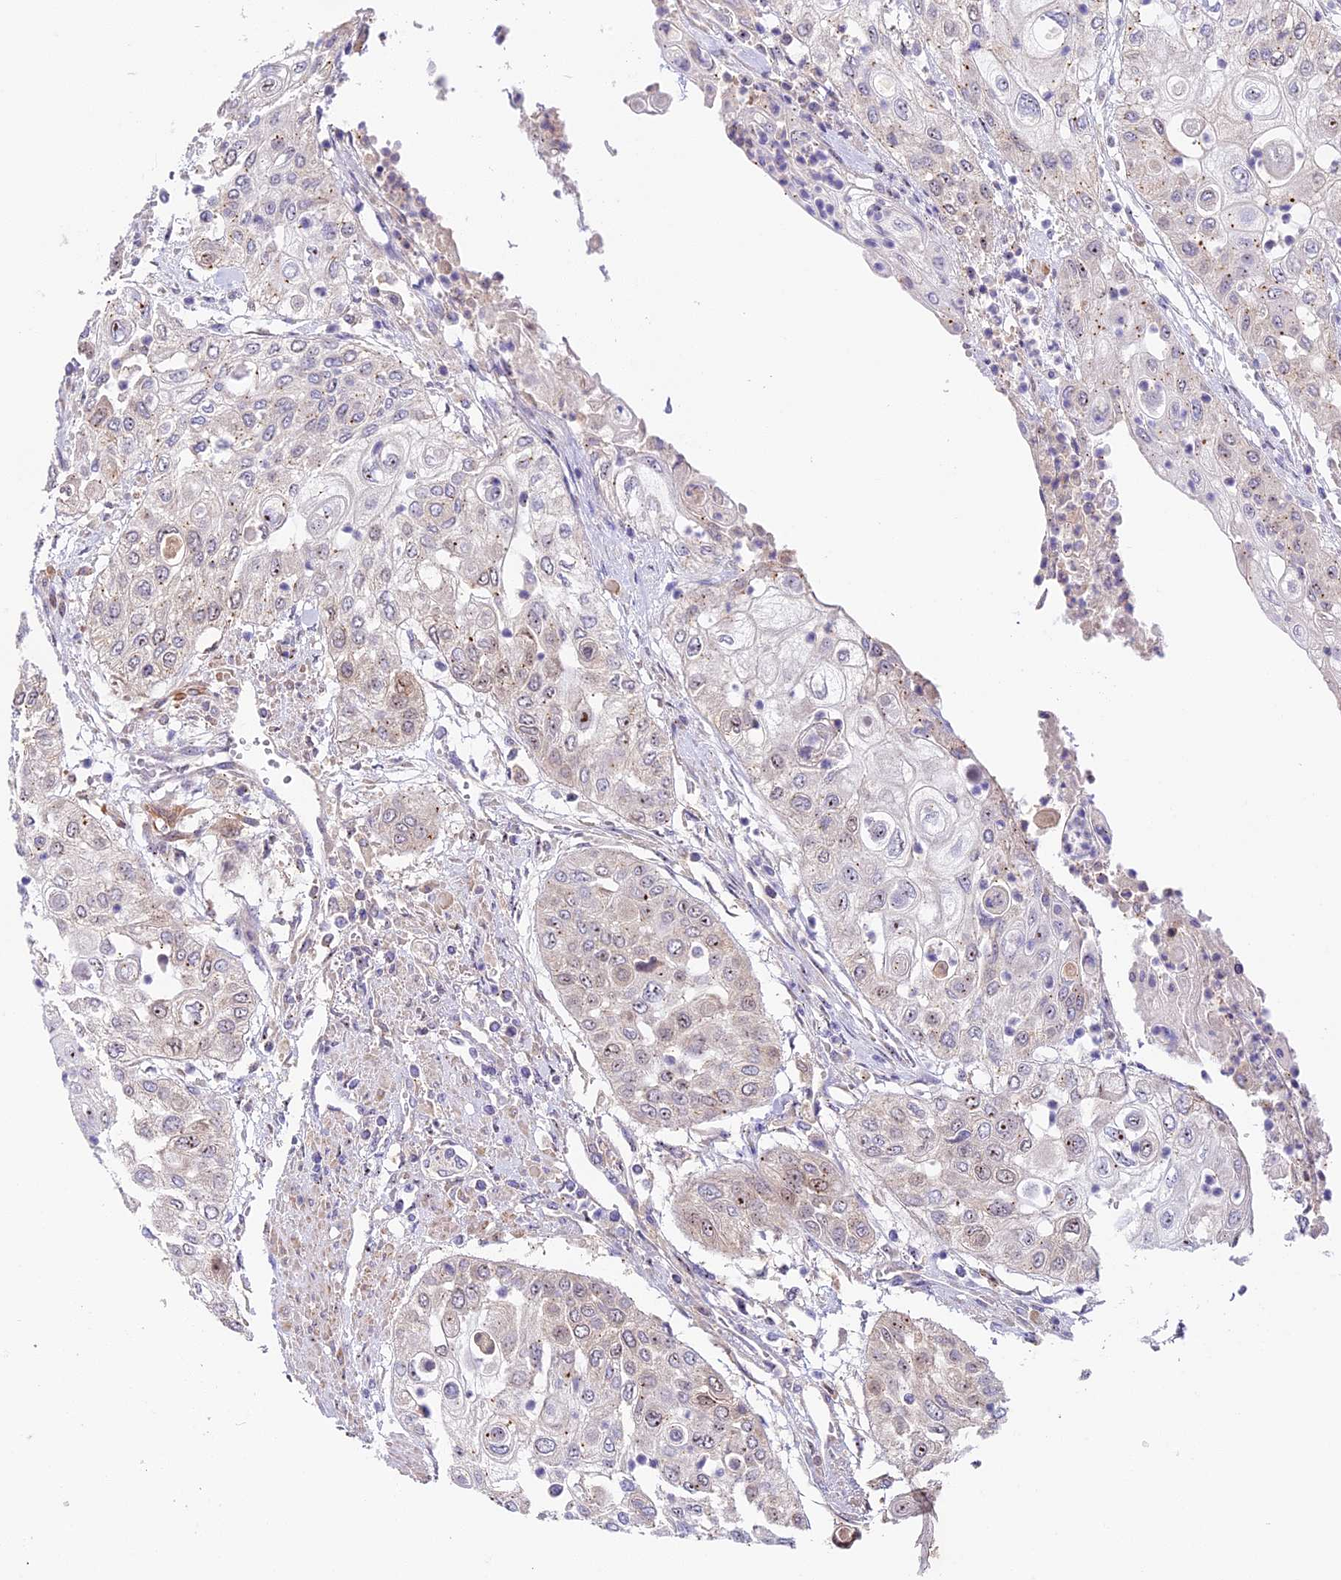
{"staining": {"intensity": "moderate", "quantity": "25%-75%", "location": "nuclear"}, "tissue": "urothelial cancer", "cell_type": "Tumor cells", "image_type": "cancer", "snomed": [{"axis": "morphology", "description": "Urothelial carcinoma, High grade"}, {"axis": "topography", "description": "Urinary bladder"}], "caption": "Approximately 25%-75% of tumor cells in human high-grade urothelial carcinoma reveal moderate nuclear protein positivity as visualized by brown immunohistochemical staining.", "gene": "RAD51", "patient": {"sex": "female", "age": 79}}